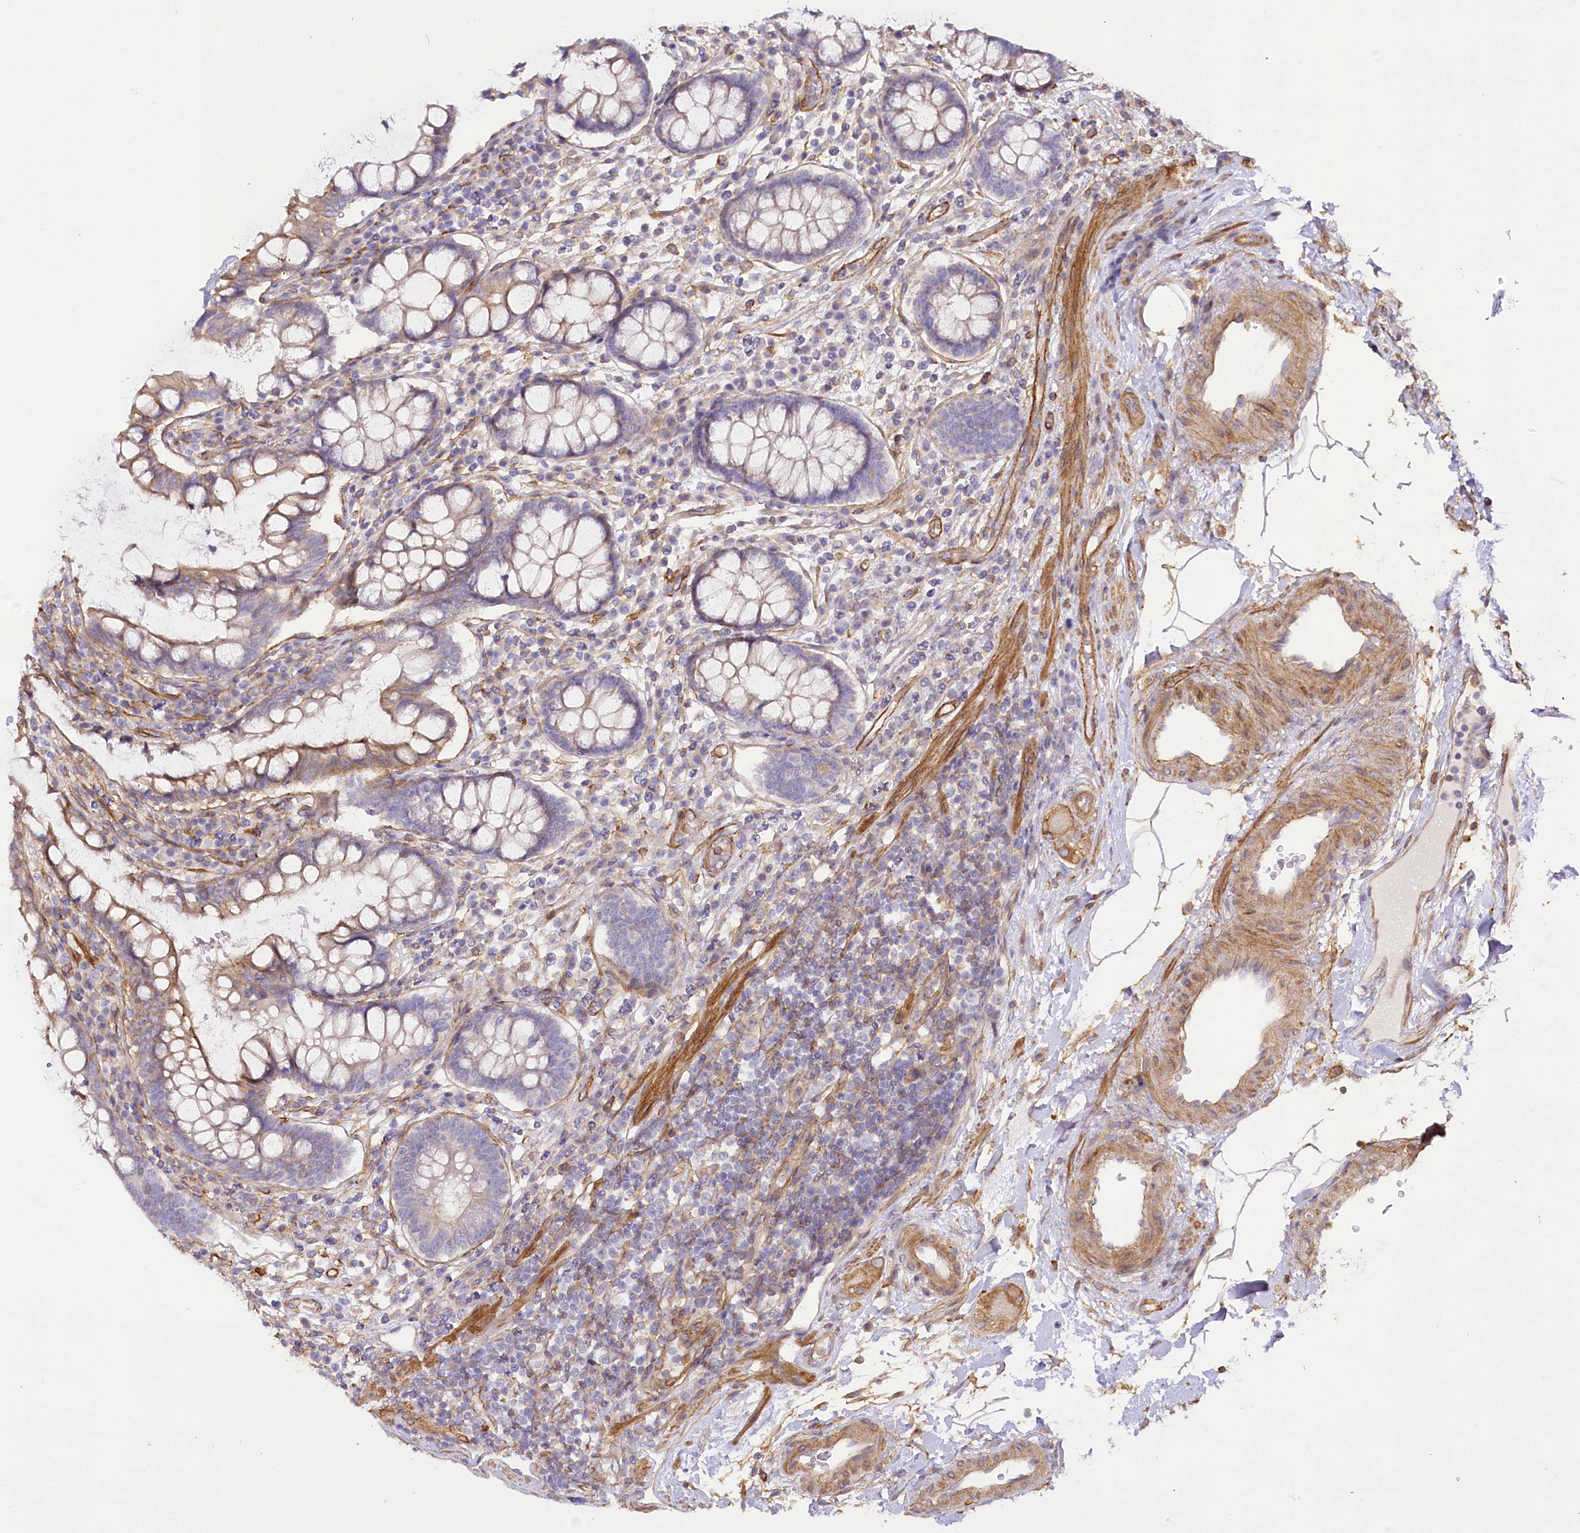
{"staining": {"intensity": "moderate", "quantity": ">75%", "location": "cytoplasmic/membranous"}, "tissue": "colon", "cell_type": "Endothelial cells", "image_type": "normal", "snomed": [{"axis": "morphology", "description": "Normal tissue, NOS"}, {"axis": "topography", "description": "Colon"}], "caption": "This is an image of immunohistochemistry staining of normal colon, which shows moderate positivity in the cytoplasmic/membranous of endothelial cells.", "gene": "SYNPO2", "patient": {"sex": "female", "age": 79}}